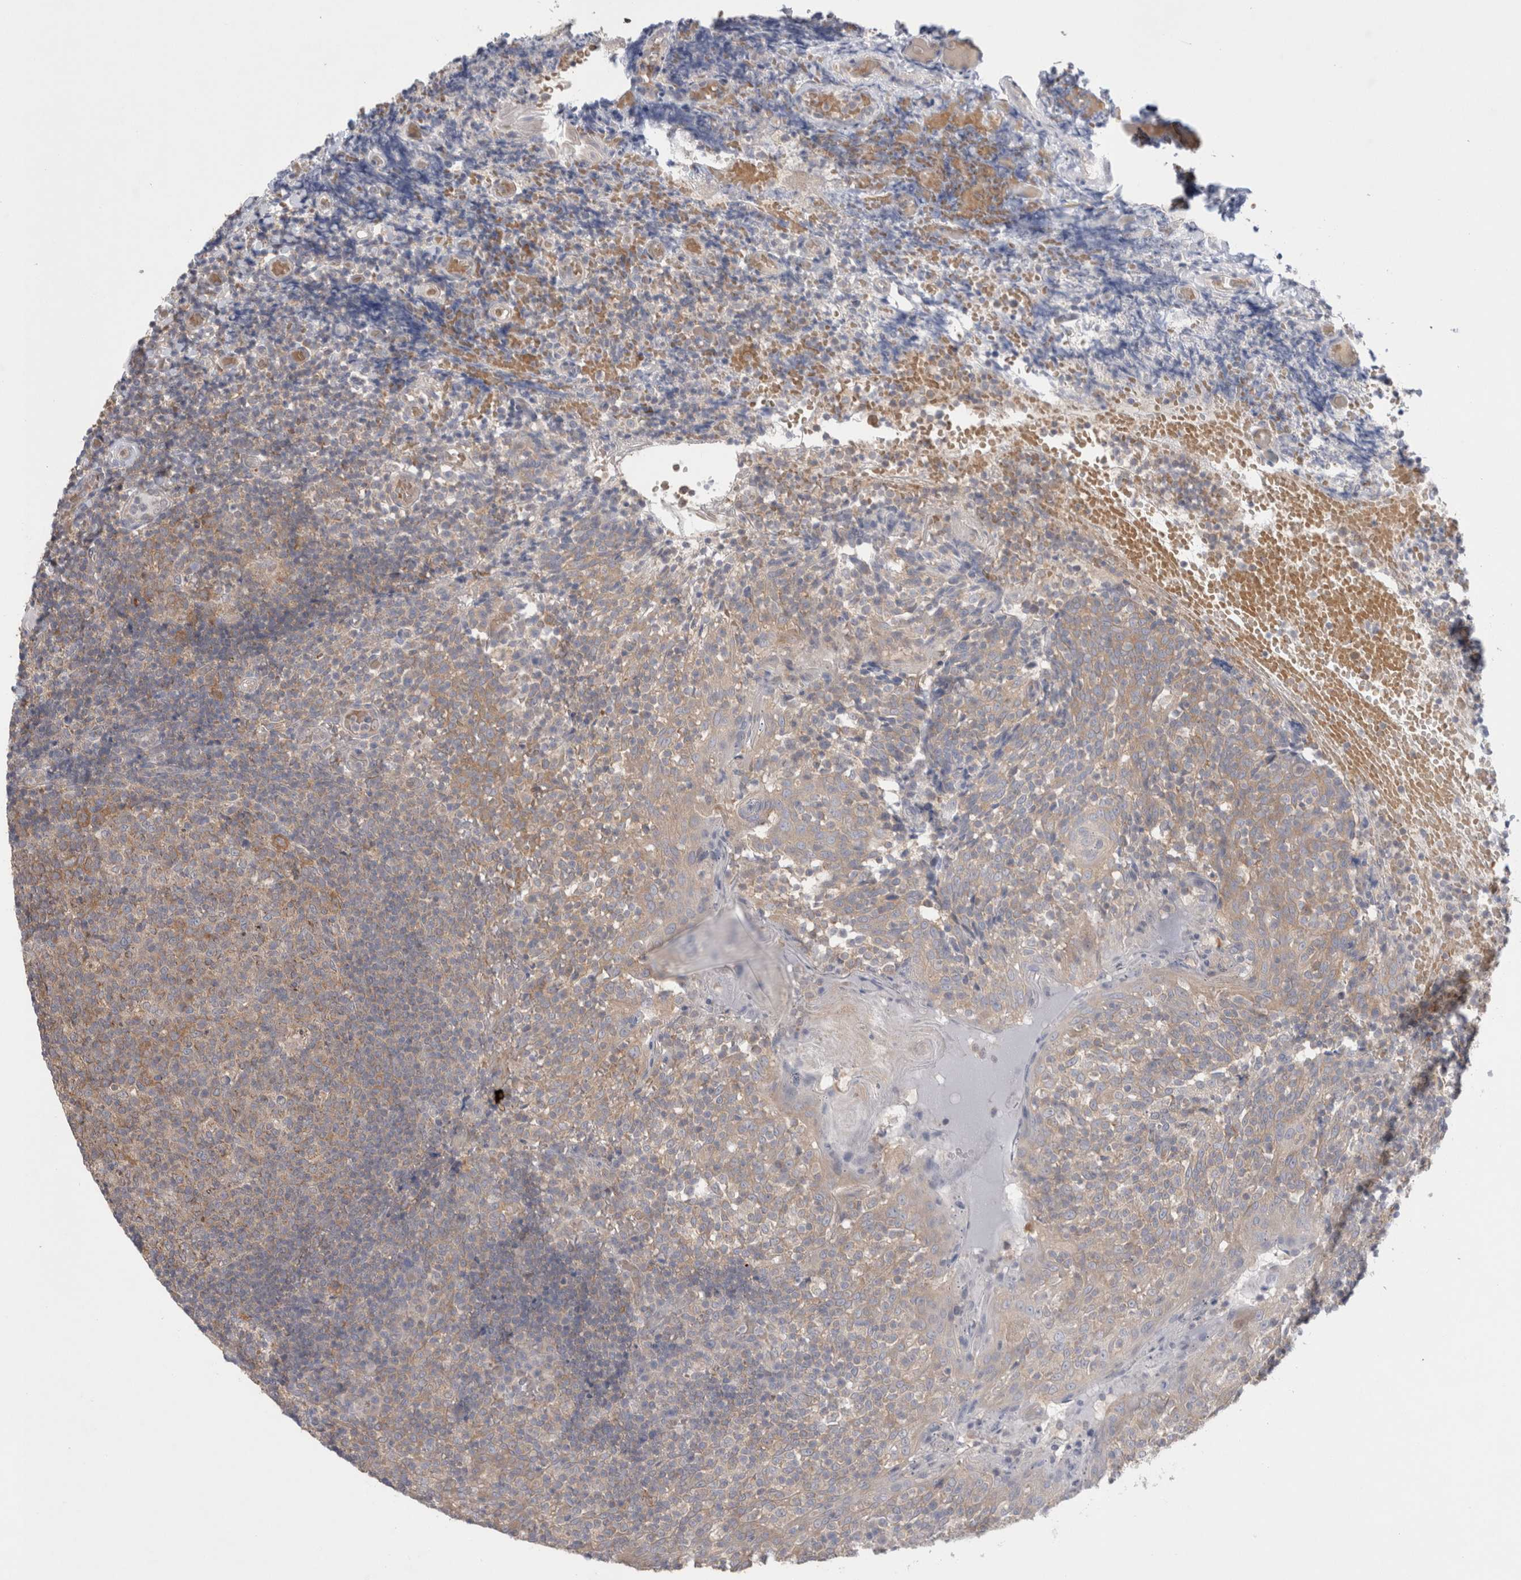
{"staining": {"intensity": "moderate", "quantity": "25%-75%", "location": "cytoplasmic/membranous"}, "tissue": "tonsil", "cell_type": "Germinal center cells", "image_type": "normal", "snomed": [{"axis": "morphology", "description": "Normal tissue, NOS"}, {"axis": "topography", "description": "Tonsil"}], "caption": "Immunohistochemical staining of benign human tonsil displays medium levels of moderate cytoplasmic/membranous staining in about 25%-75% of germinal center cells.", "gene": "NDOR1", "patient": {"sex": "female", "age": 19}}